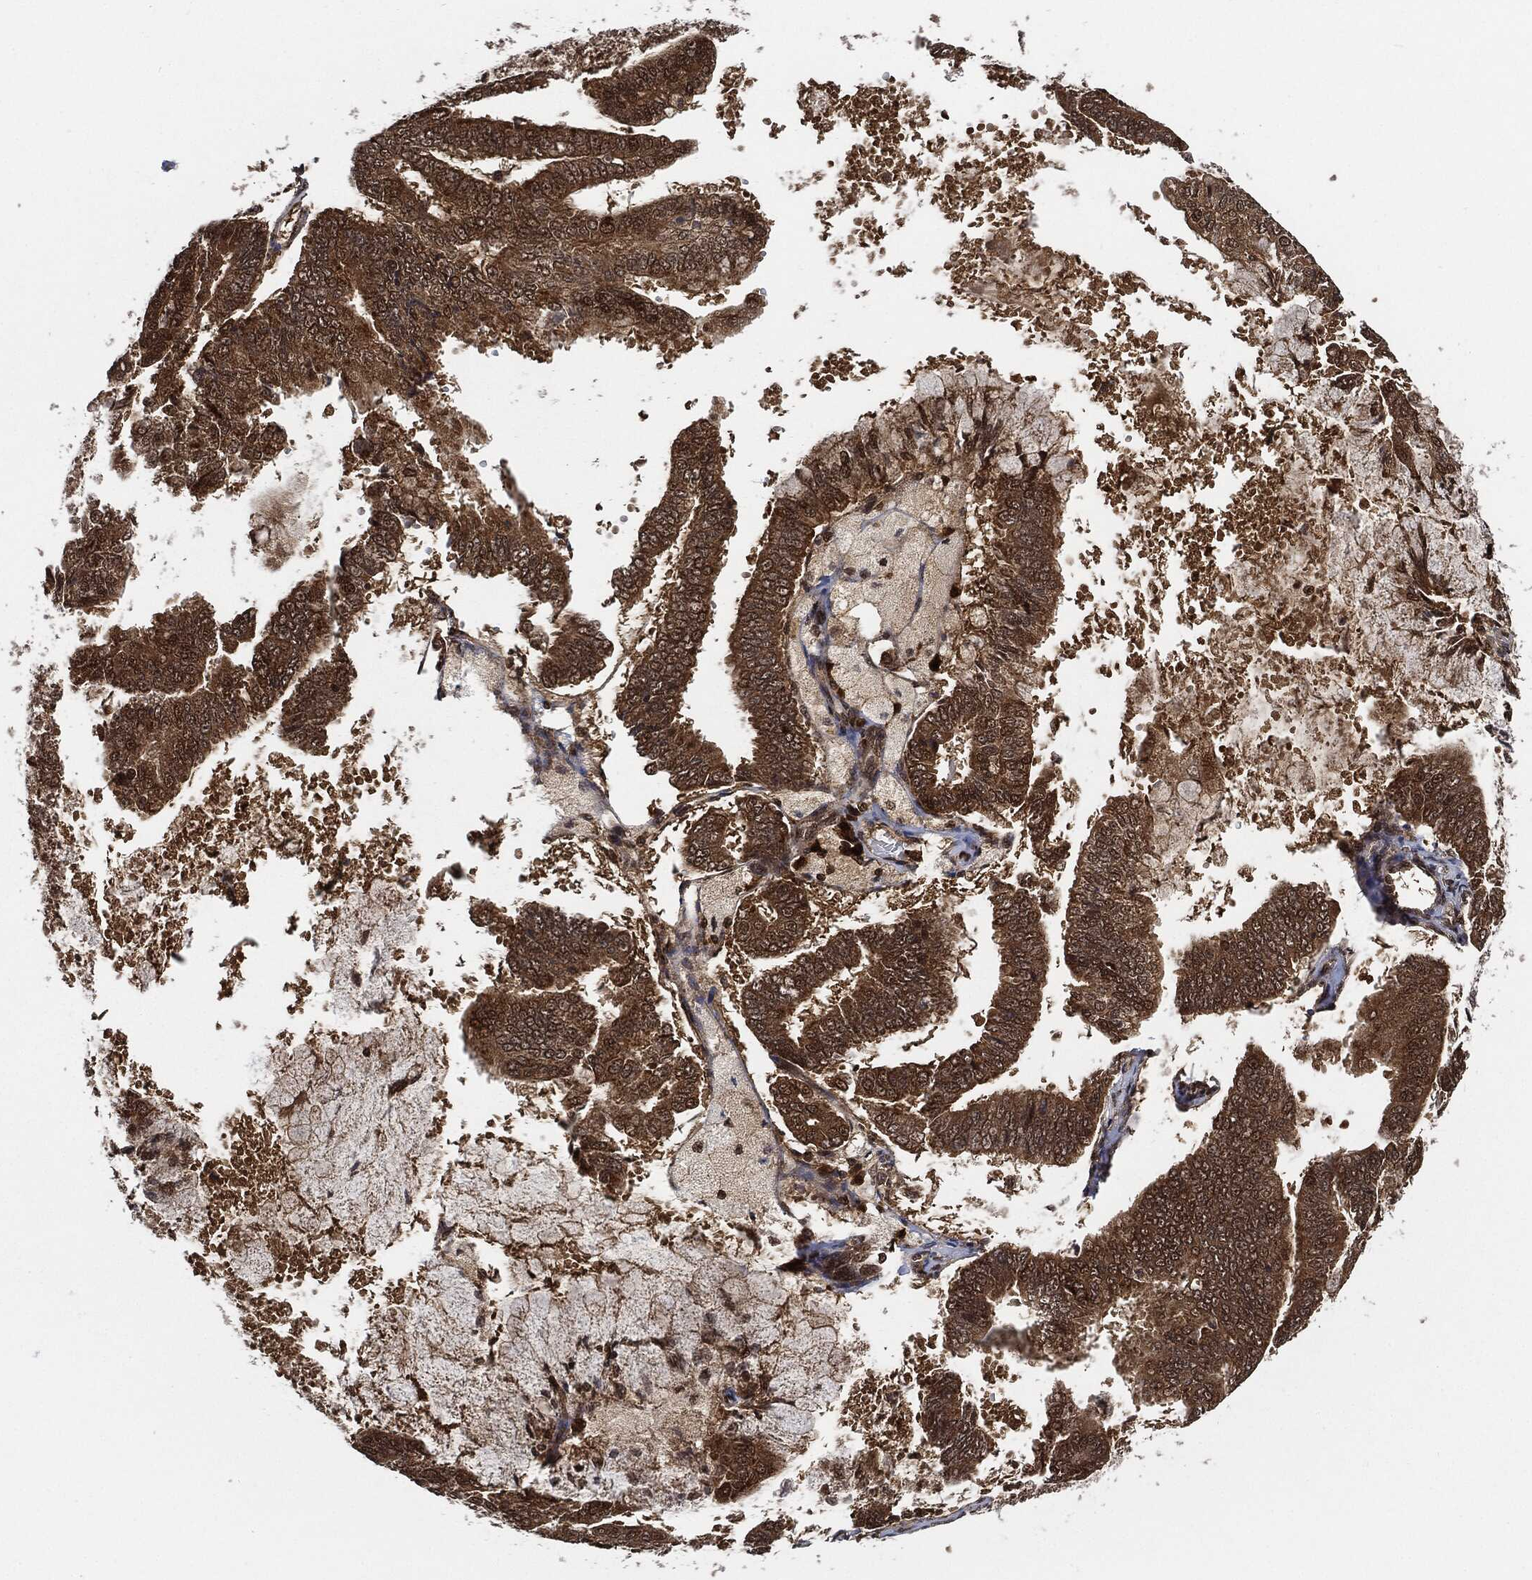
{"staining": {"intensity": "moderate", "quantity": ">75%", "location": "cytoplasmic/membranous,nuclear"}, "tissue": "endometrial cancer", "cell_type": "Tumor cells", "image_type": "cancer", "snomed": [{"axis": "morphology", "description": "Adenocarcinoma, NOS"}, {"axis": "topography", "description": "Endometrium"}], "caption": "Endometrial cancer (adenocarcinoma) was stained to show a protein in brown. There is medium levels of moderate cytoplasmic/membranous and nuclear staining in about >75% of tumor cells.", "gene": "CUTA", "patient": {"sex": "female", "age": 63}}